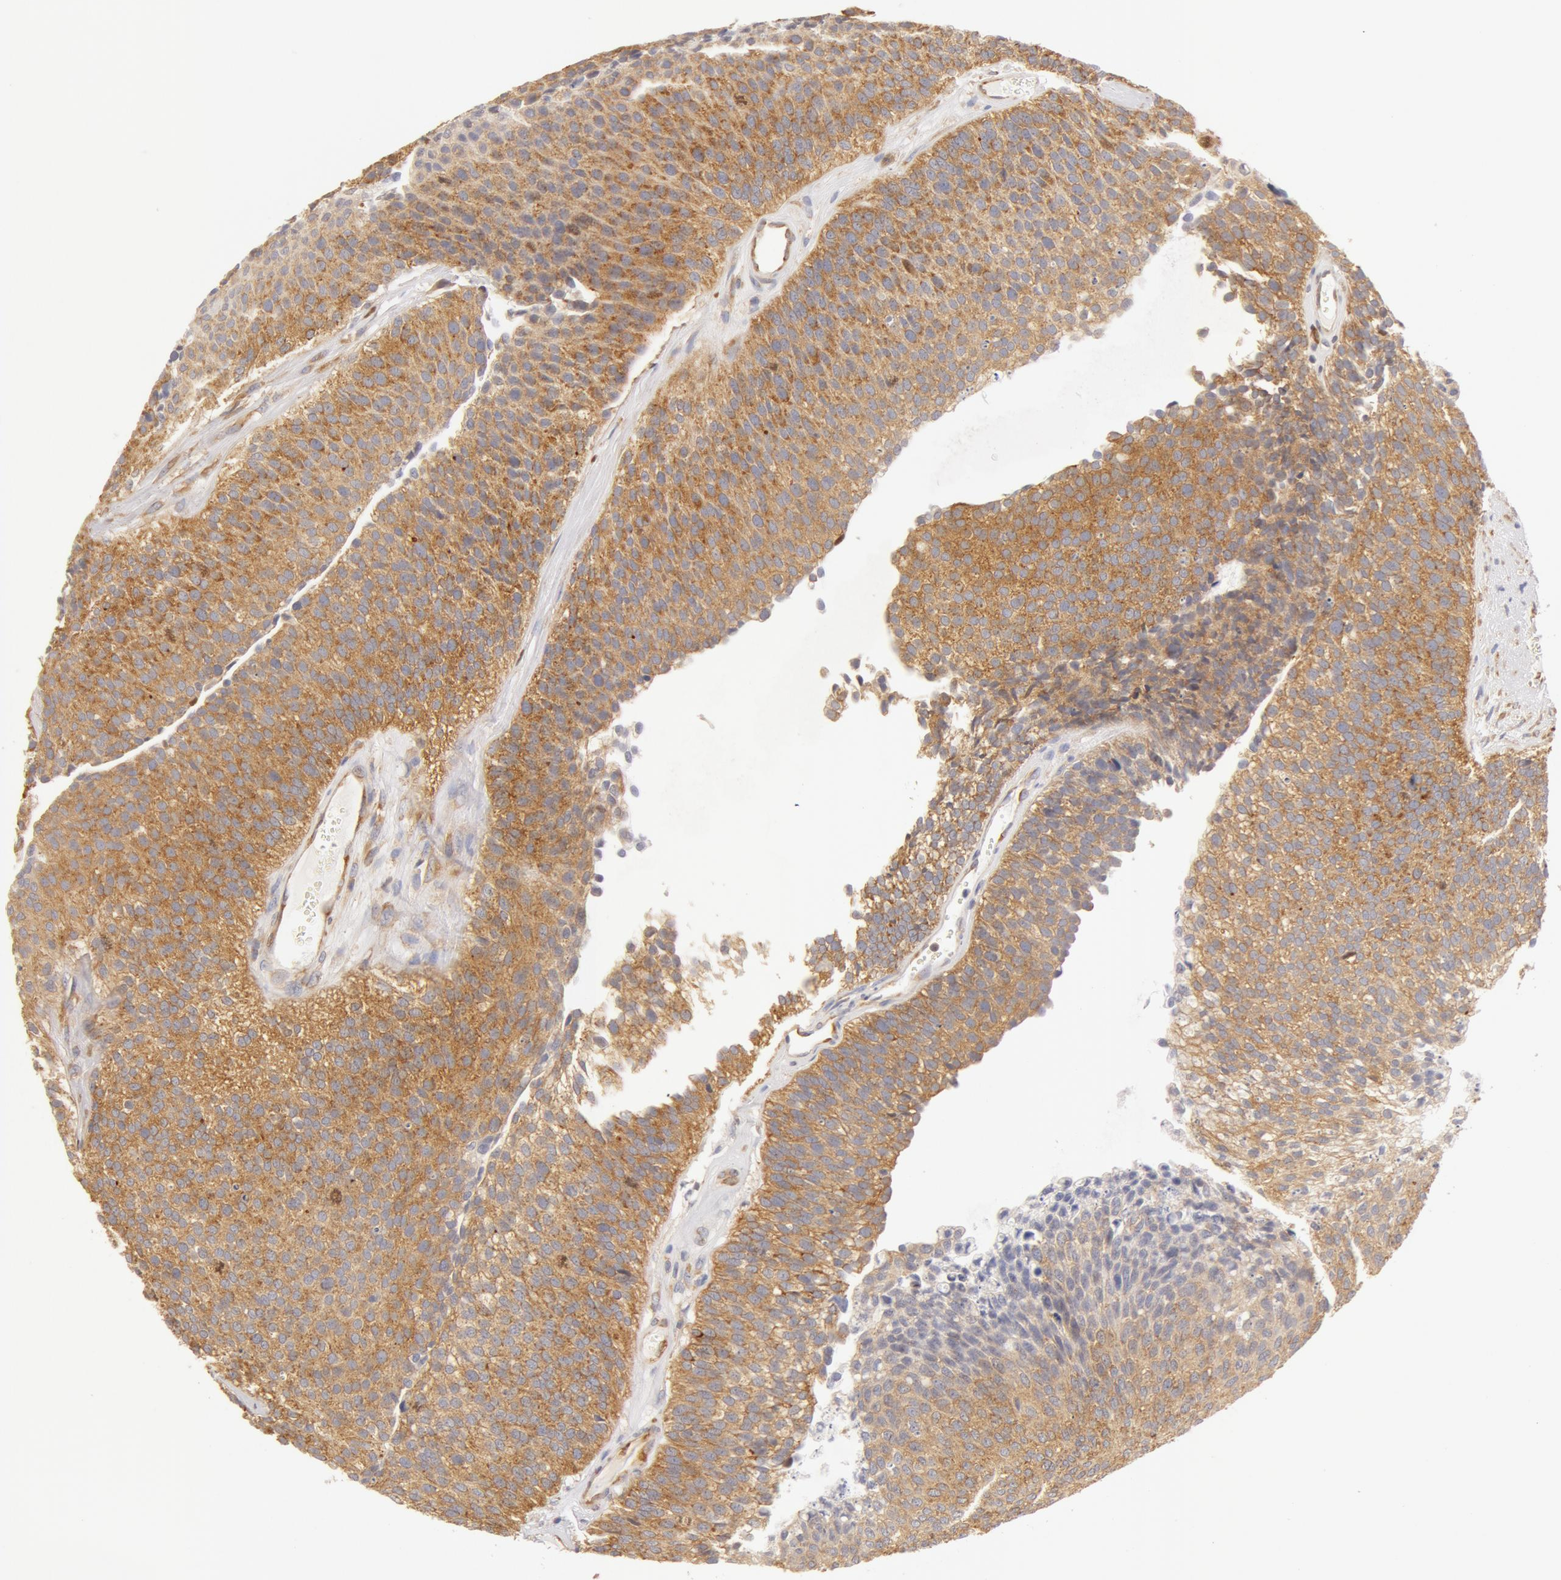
{"staining": {"intensity": "weak", "quantity": ">75%", "location": "cytoplasmic/membranous"}, "tissue": "urothelial cancer", "cell_type": "Tumor cells", "image_type": "cancer", "snomed": [{"axis": "morphology", "description": "Urothelial carcinoma, Low grade"}, {"axis": "topography", "description": "Urinary bladder"}], "caption": "A photomicrograph of urothelial cancer stained for a protein reveals weak cytoplasmic/membranous brown staining in tumor cells. Immunohistochemistry stains the protein of interest in brown and the nuclei are stained blue.", "gene": "DDX3Y", "patient": {"sex": "male", "age": 84}}